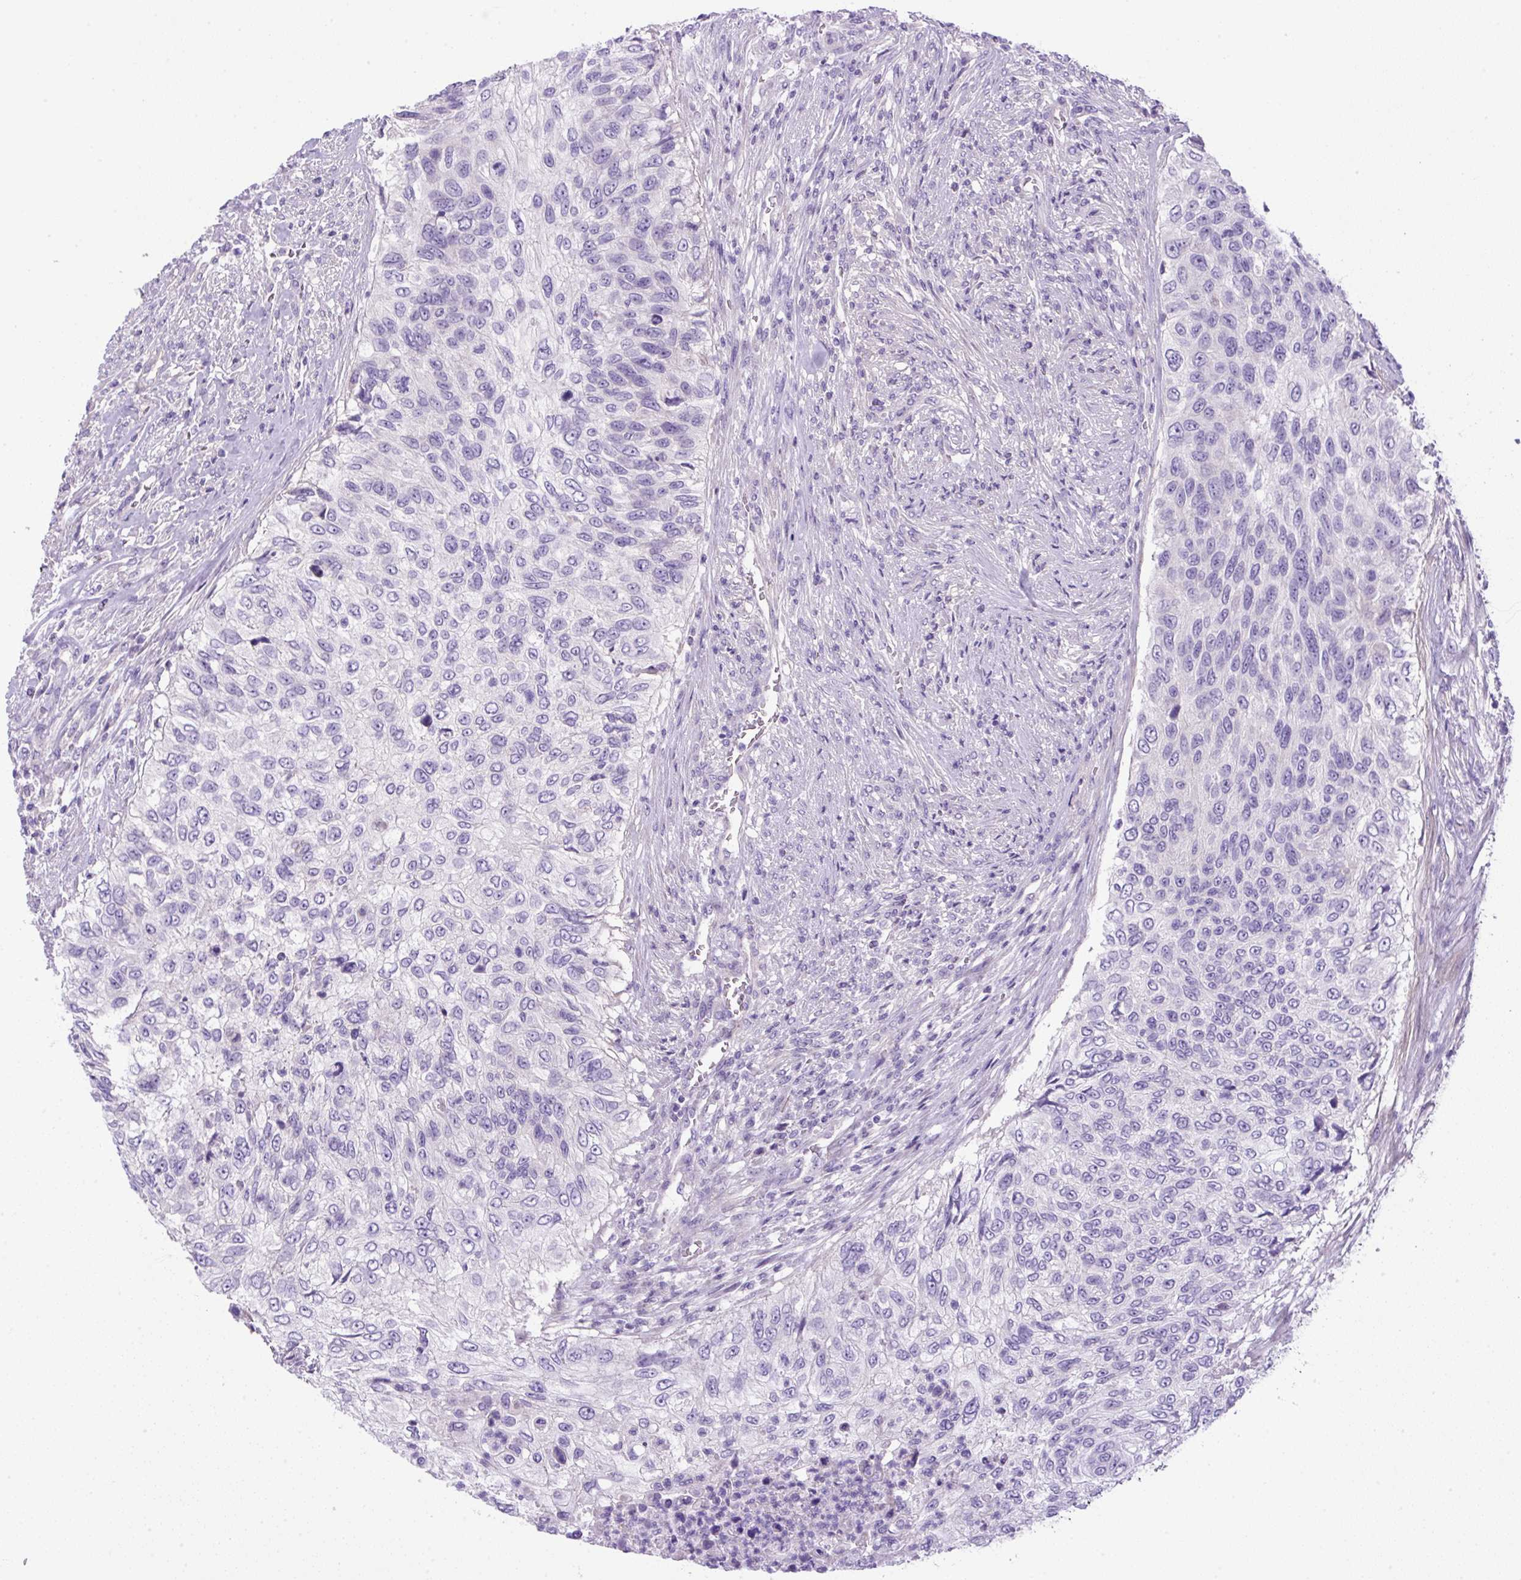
{"staining": {"intensity": "negative", "quantity": "none", "location": "none"}, "tissue": "urothelial cancer", "cell_type": "Tumor cells", "image_type": "cancer", "snomed": [{"axis": "morphology", "description": "Urothelial carcinoma, High grade"}, {"axis": "topography", "description": "Urinary bladder"}], "caption": "High power microscopy image of an IHC histopathology image of urothelial cancer, revealing no significant expression in tumor cells.", "gene": "NPTN", "patient": {"sex": "female", "age": 60}}